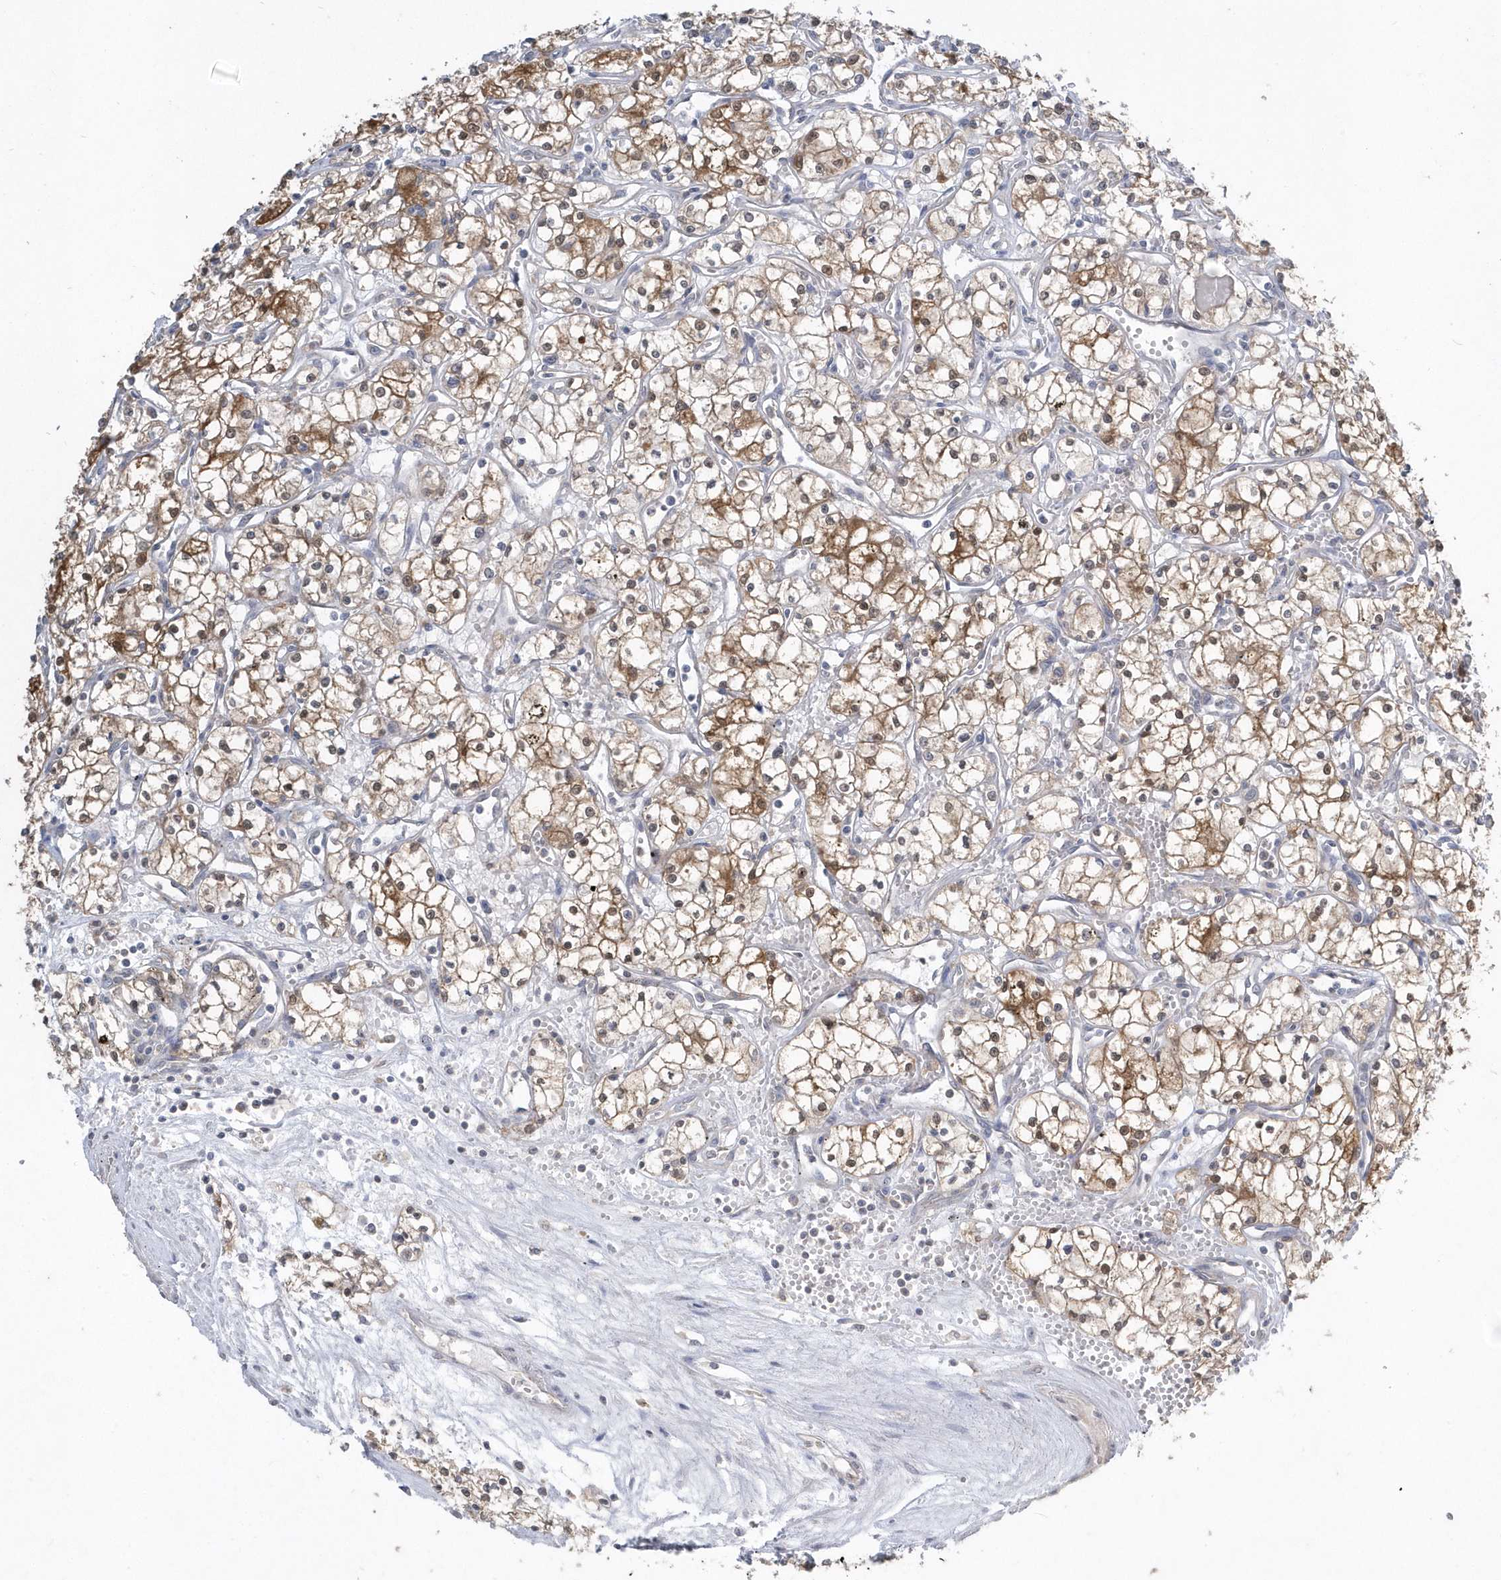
{"staining": {"intensity": "moderate", "quantity": ">75%", "location": "cytoplasmic/membranous"}, "tissue": "renal cancer", "cell_type": "Tumor cells", "image_type": "cancer", "snomed": [{"axis": "morphology", "description": "Adenocarcinoma, NOS"}, {"axis": "topography", "description": "Kidney"}], "caption": "High-magnification brightfield microscopy of adenocarcinoma (renal) stained with DAB (3,3'-diaminobenzidine) (brown) and counterstained with hematoxylin (blue). tumor cells exhibit moderate cytoplasmic/membranous expression is appreciated in approximately>75% of cells. The staining was performed using DAB (3,3'-diaminobenzidine) to visualize the protein expression in brown, while the nuclei were stained in blue with hematoxylin (Magnification: 20x).", "gene": "AKR7A2", "patient": {"sex": "male", "age": 59}}